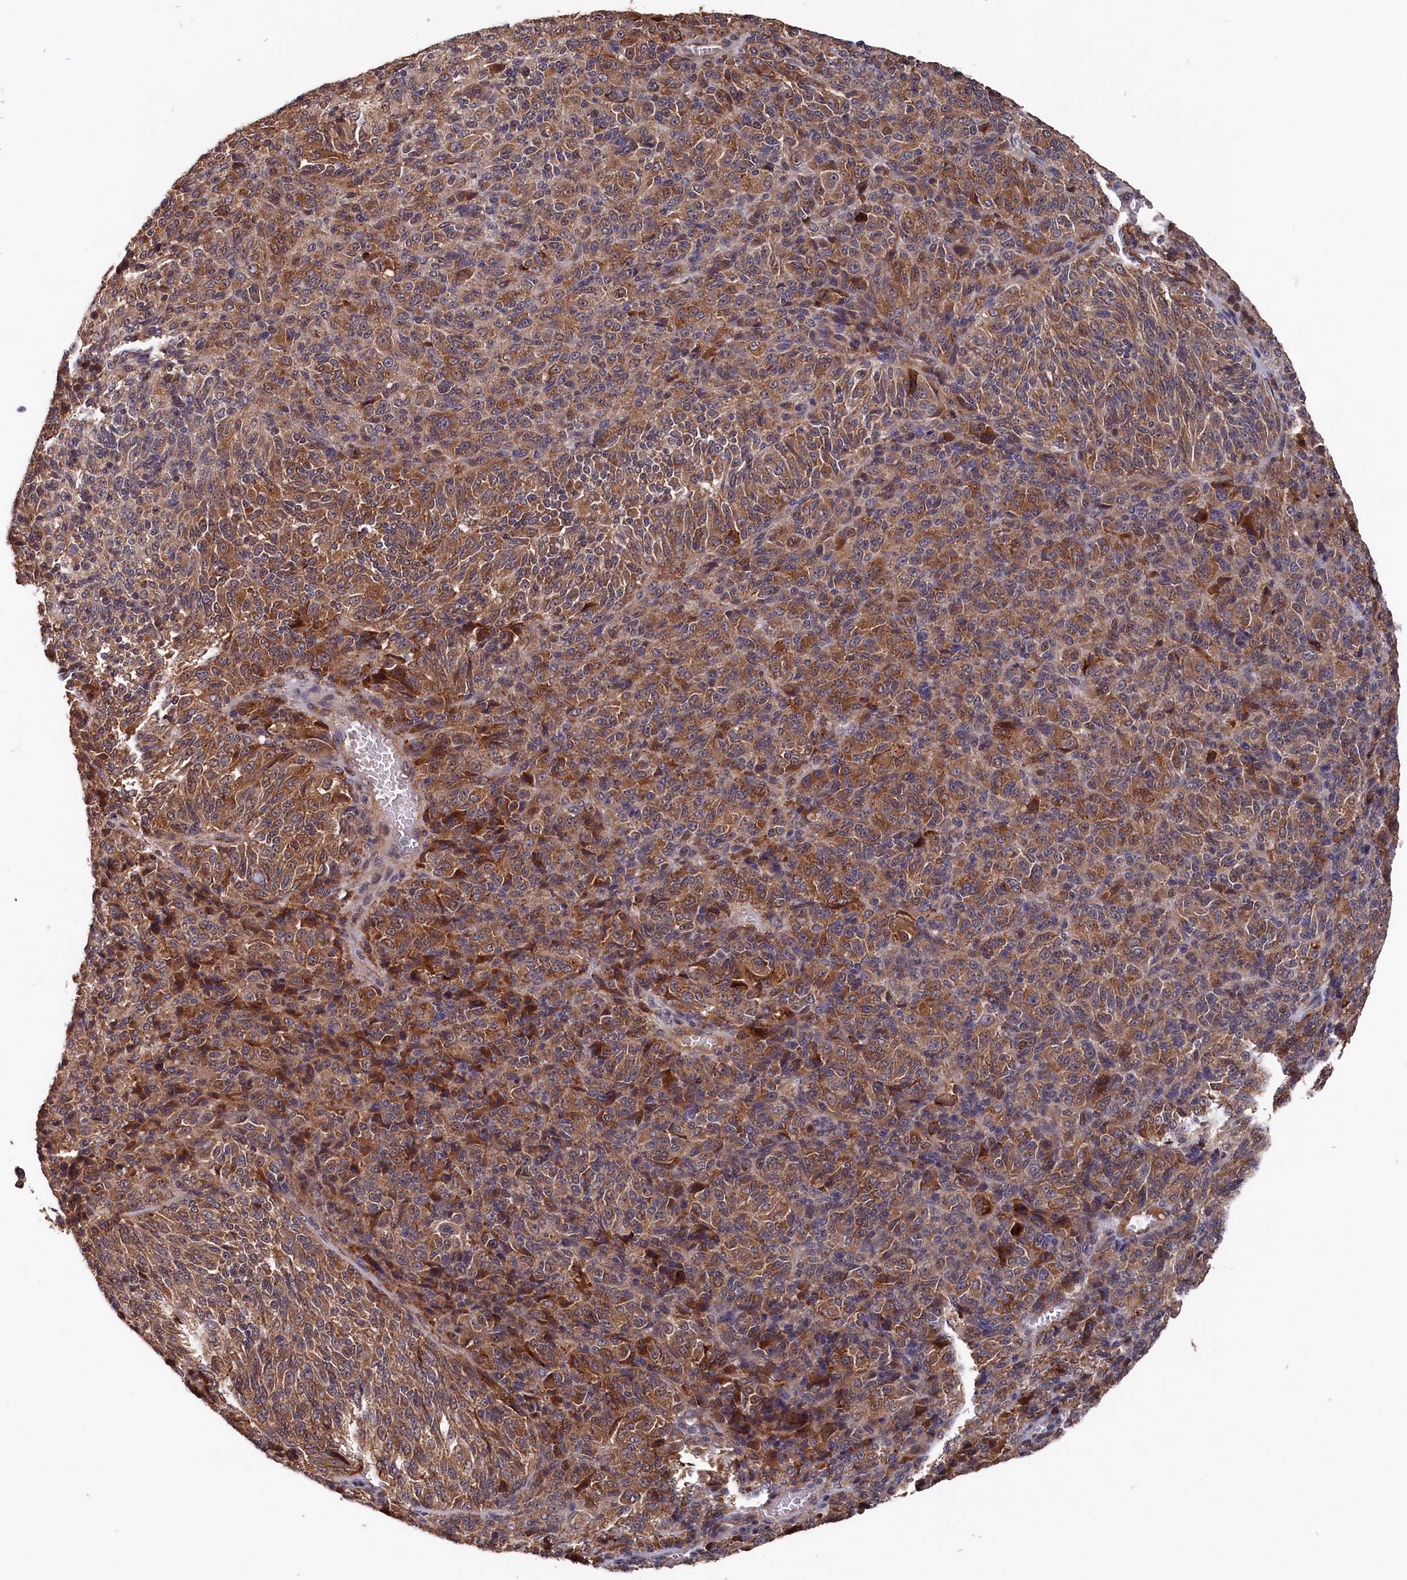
{"staining": {"intensity": "moderate", "quantity": ">75%", "location": "cytoplasmic/membranous"}, "tissue": "melanoma", "cell_type": "Tumor cells", "image_type": "cancer", "snomed": [{"axis": "morphology", "description": "Malignant melanoma, Metastatic site"}, {"axis": "topography", "description": "Brain"}], "caption": "IHC staining of malignant melanoma (metastatic site), which reveals medium levels of moderate cytoplasmic/membranous staining in approximately >75% of tumor cells indicating moderate cytoplasmic/membranous protein staining. The staining was performed using DAB (brown) for protein detection and nuclei were counterstained in hematoxylin (blue).", "gene": "SLC12A4", "patient": {"sex": "female", "age": 56}}